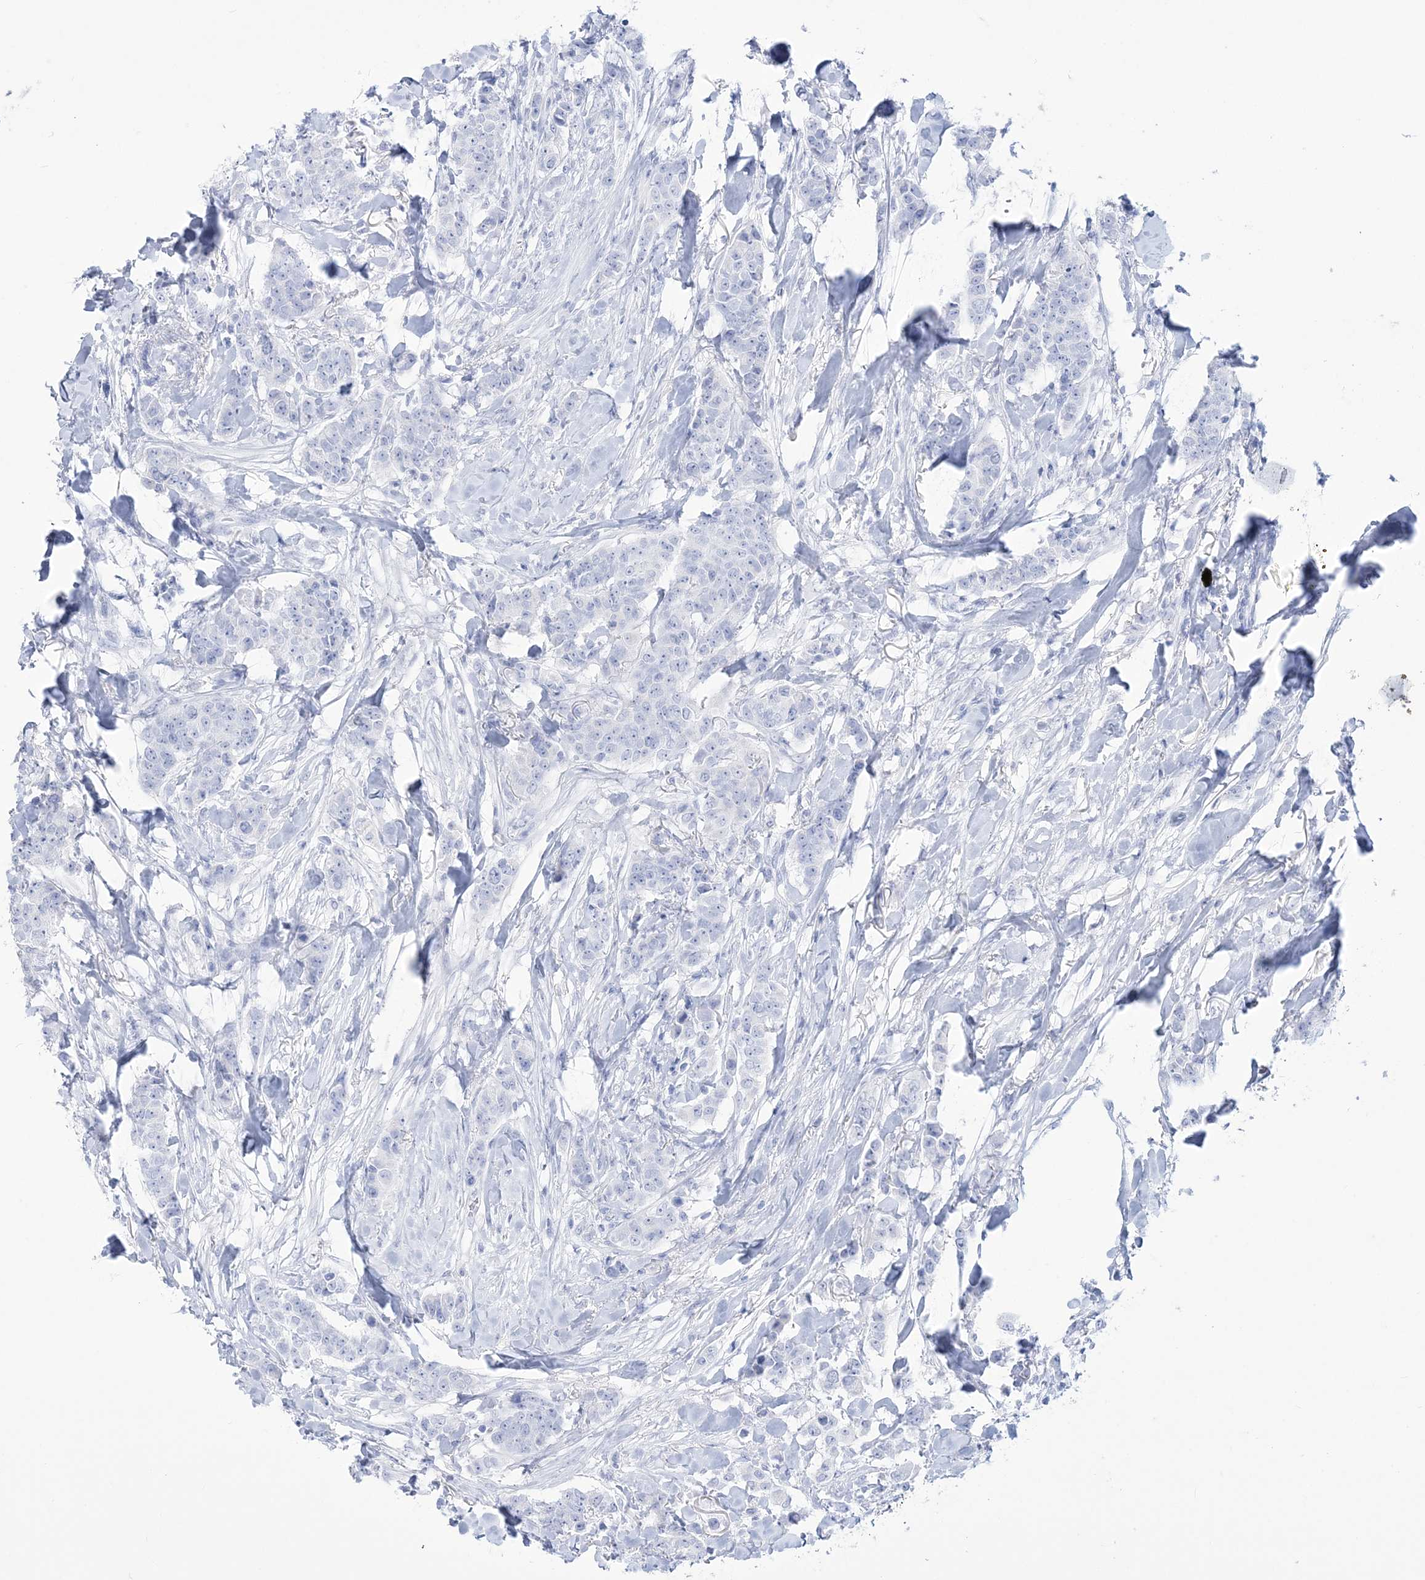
{"staining": {"intensity": "negative", "quantity": "none", "location": "none"}, "tissue": "breast cancer", "cell_type": "Tumor cells", "image_type": "cancer", "snomed": [{"axis": "morphology", "description": "Duct carcinoma"}, {"axis": "topography", "description": "Breast"}], "caption": "Photomicrograph shows no significant protein staining in tumor cells of breast cancer (infiltrating ductal carcinoma).", "gene": "RBP2", "patient": {"sex": "female", "age": 40}}